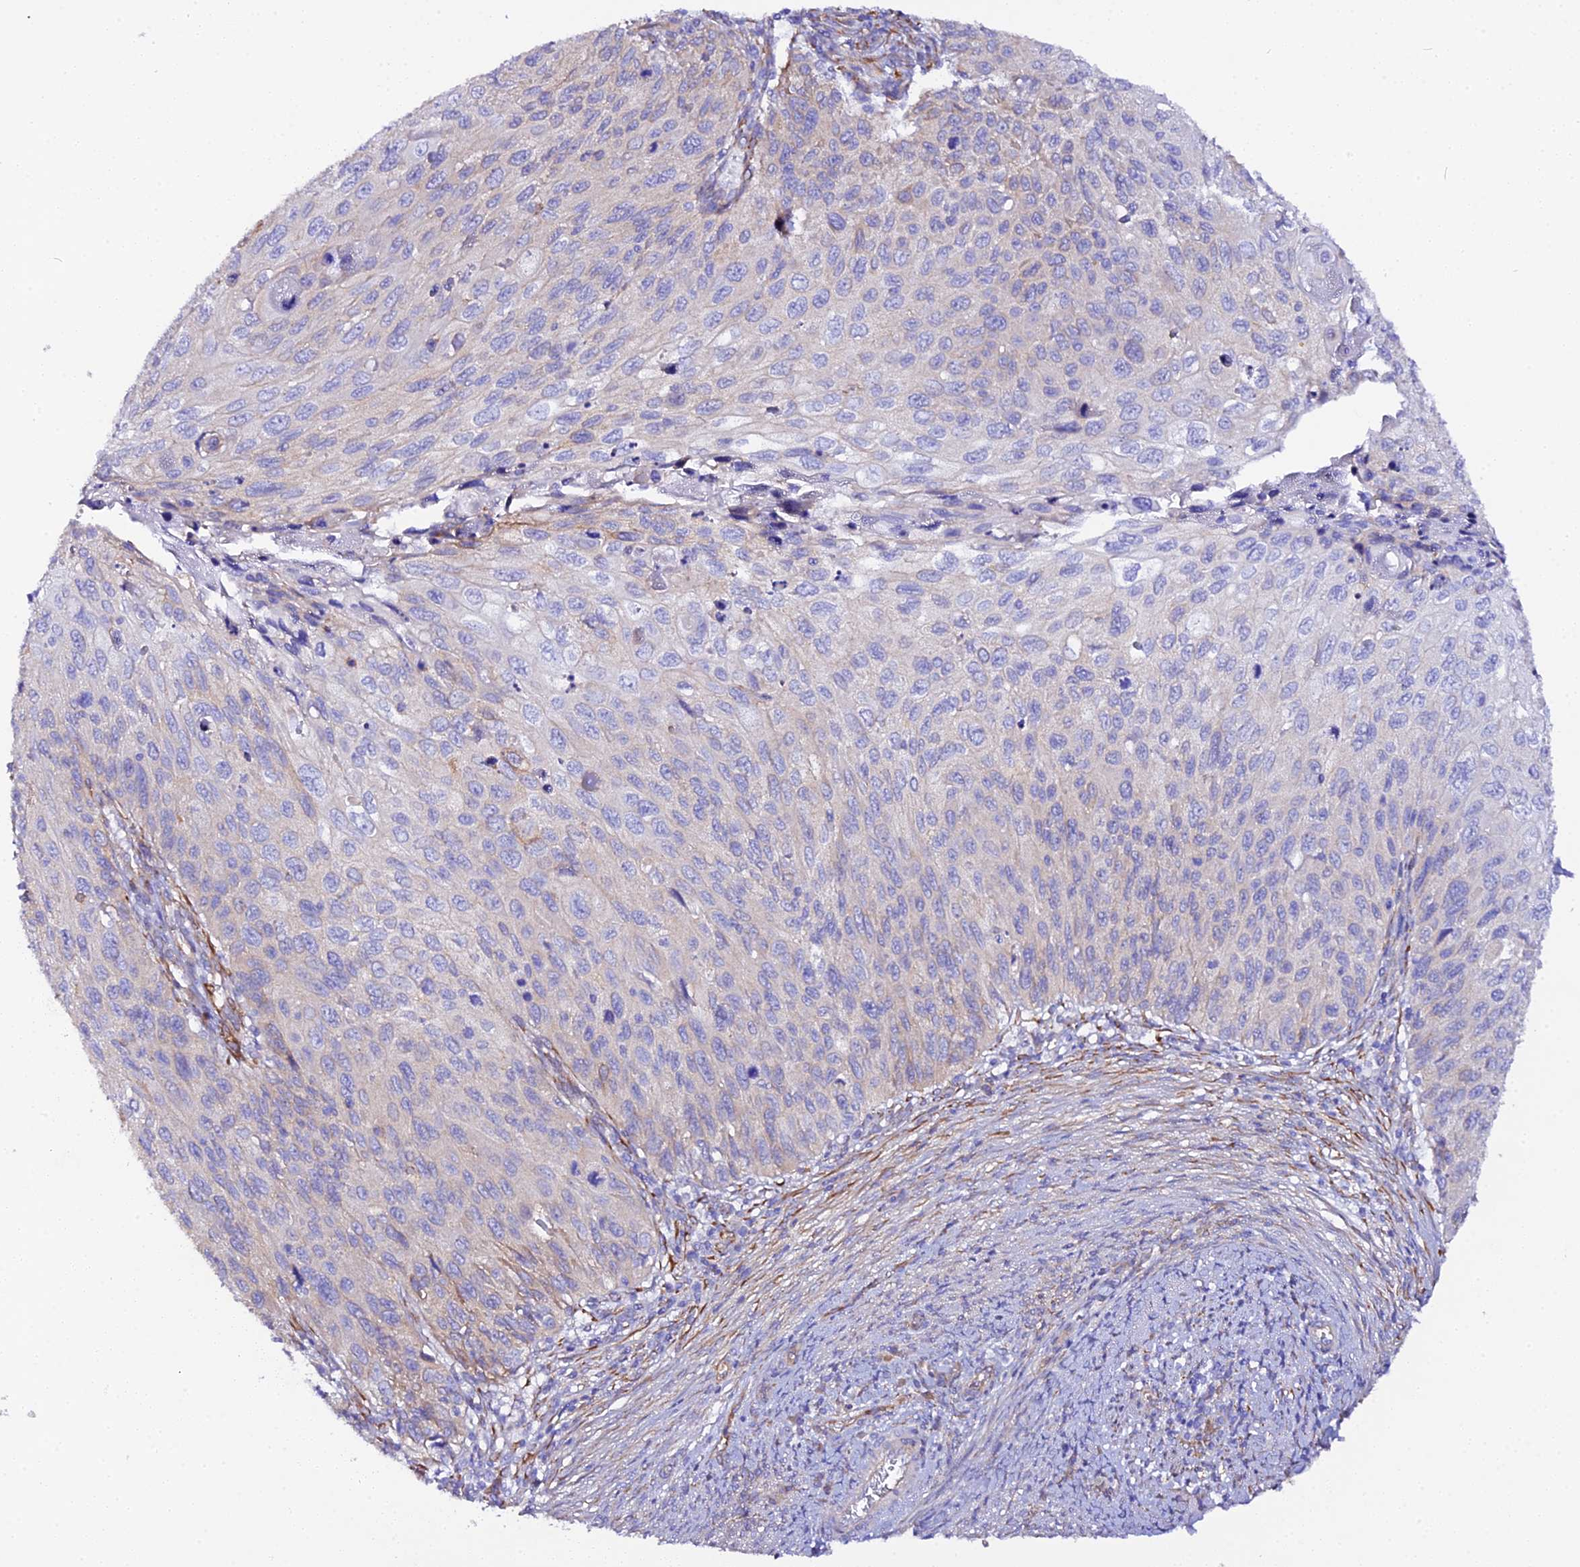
{"staining": {"intensity": "weak", "quantity": "<25%", "location": "cytoplasmic/membranous"}, "tissue": "cervical cancer", "cell_type": "Tumor cells", "image_type": "cancer", "snomed": [{"axis": "morphology", "description": "Squamous cell carcinoma, NOS"}, {"axis": "topography", "description": "Cervix"}], "caption": "A high-resolution histopathology image shows IHC staining of cervical cancer (squamous cell carcinoma), which shows no significant staining in tumor cells.", "gene": "CFAP45", "patient": {"sex": "female", "age": 70}}